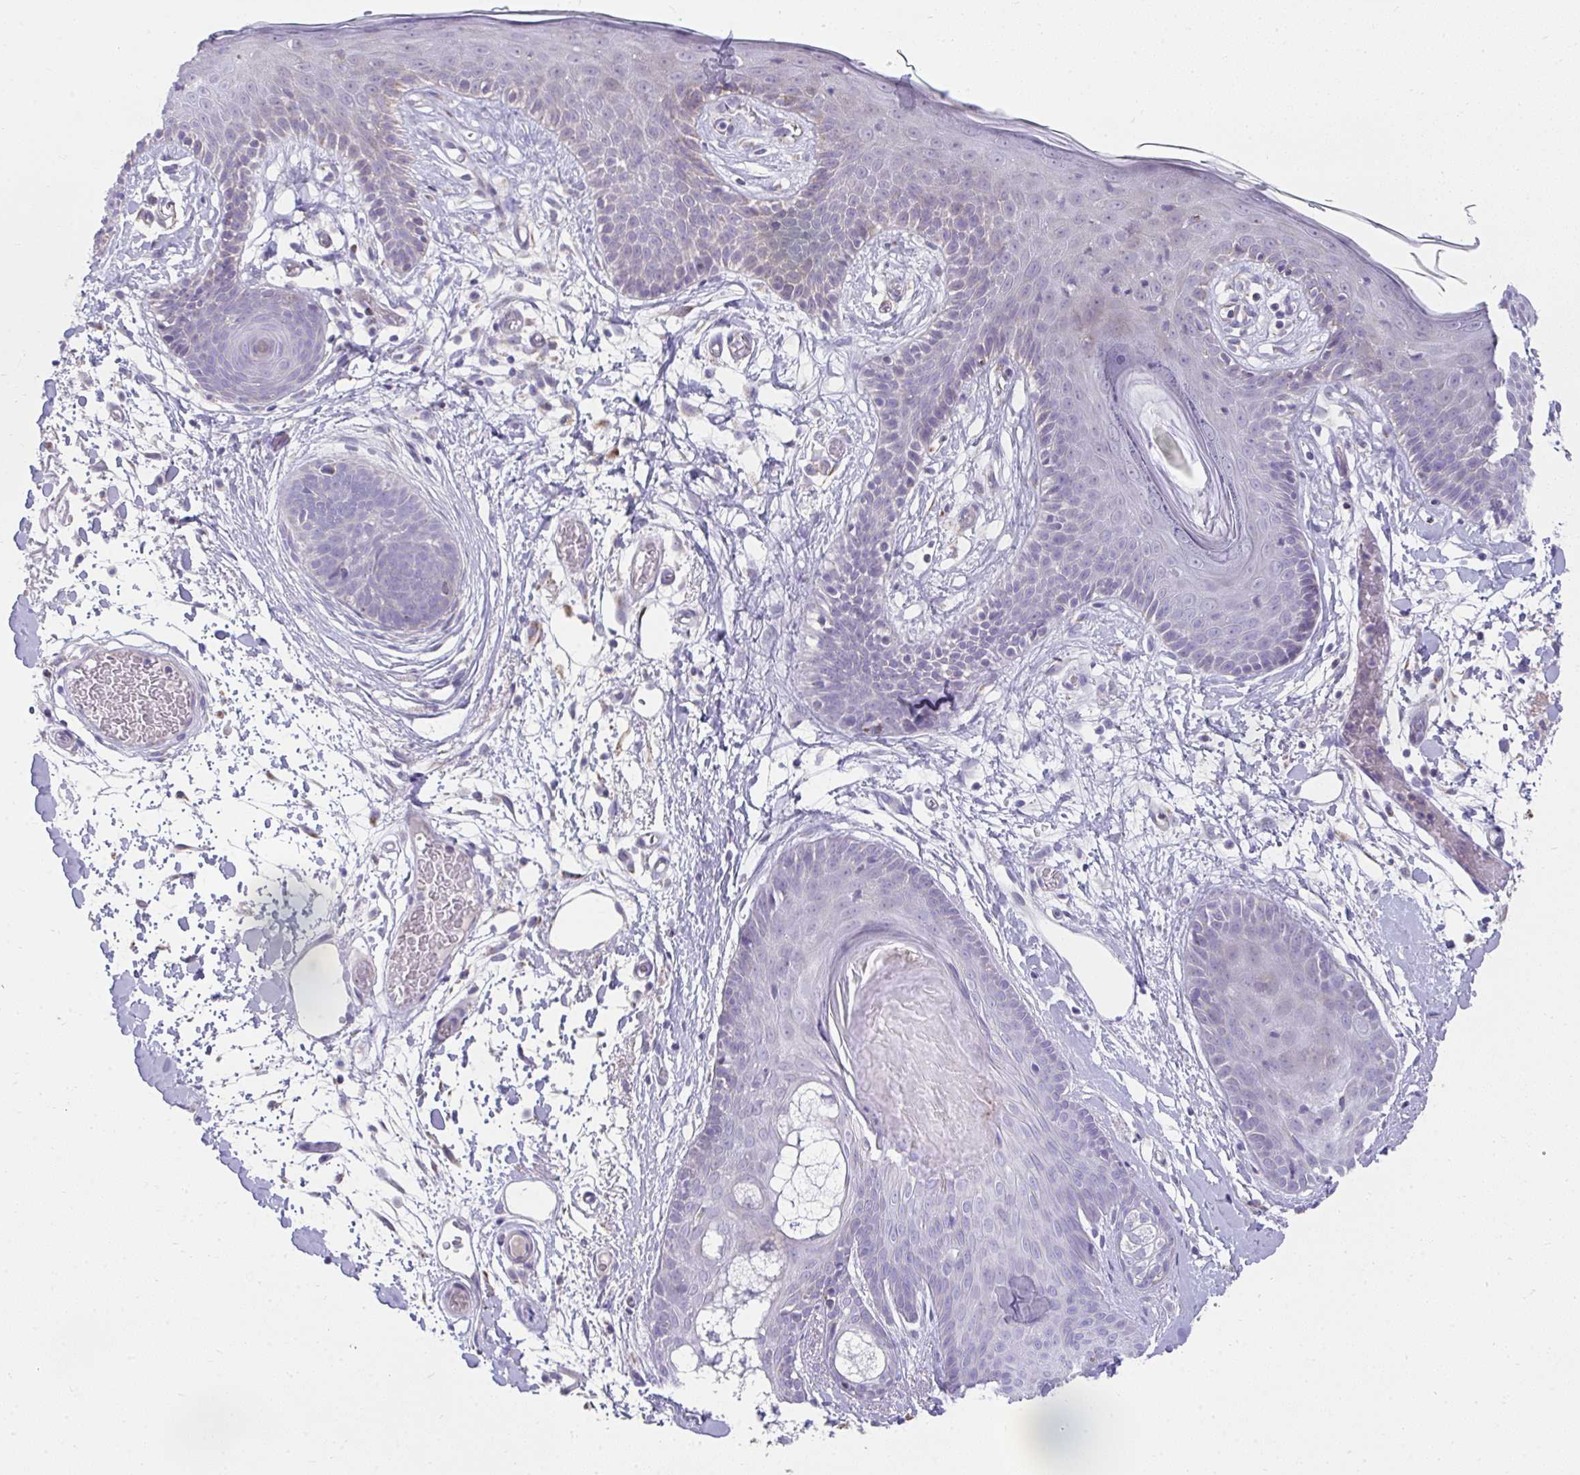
{"staining": {"intensity": "negative", "quantity": "none", "location": "none"}, "tissue": "skin", "cell_type": "Fibroblasts", "image_type": "normal", "snomed": [{"axis": "morphology", "description": "Normal tissue, NOS"}, {"axis": "topography", "description": "Skin"}], "caption": "Immunohistochemistry (IHC) photomicrograph of benign skin stained for a protein (brown), which exhibits no staining in fibroblasts.", "gene": "PRRG3", "patient": {"sex": "male", "age": 79}}